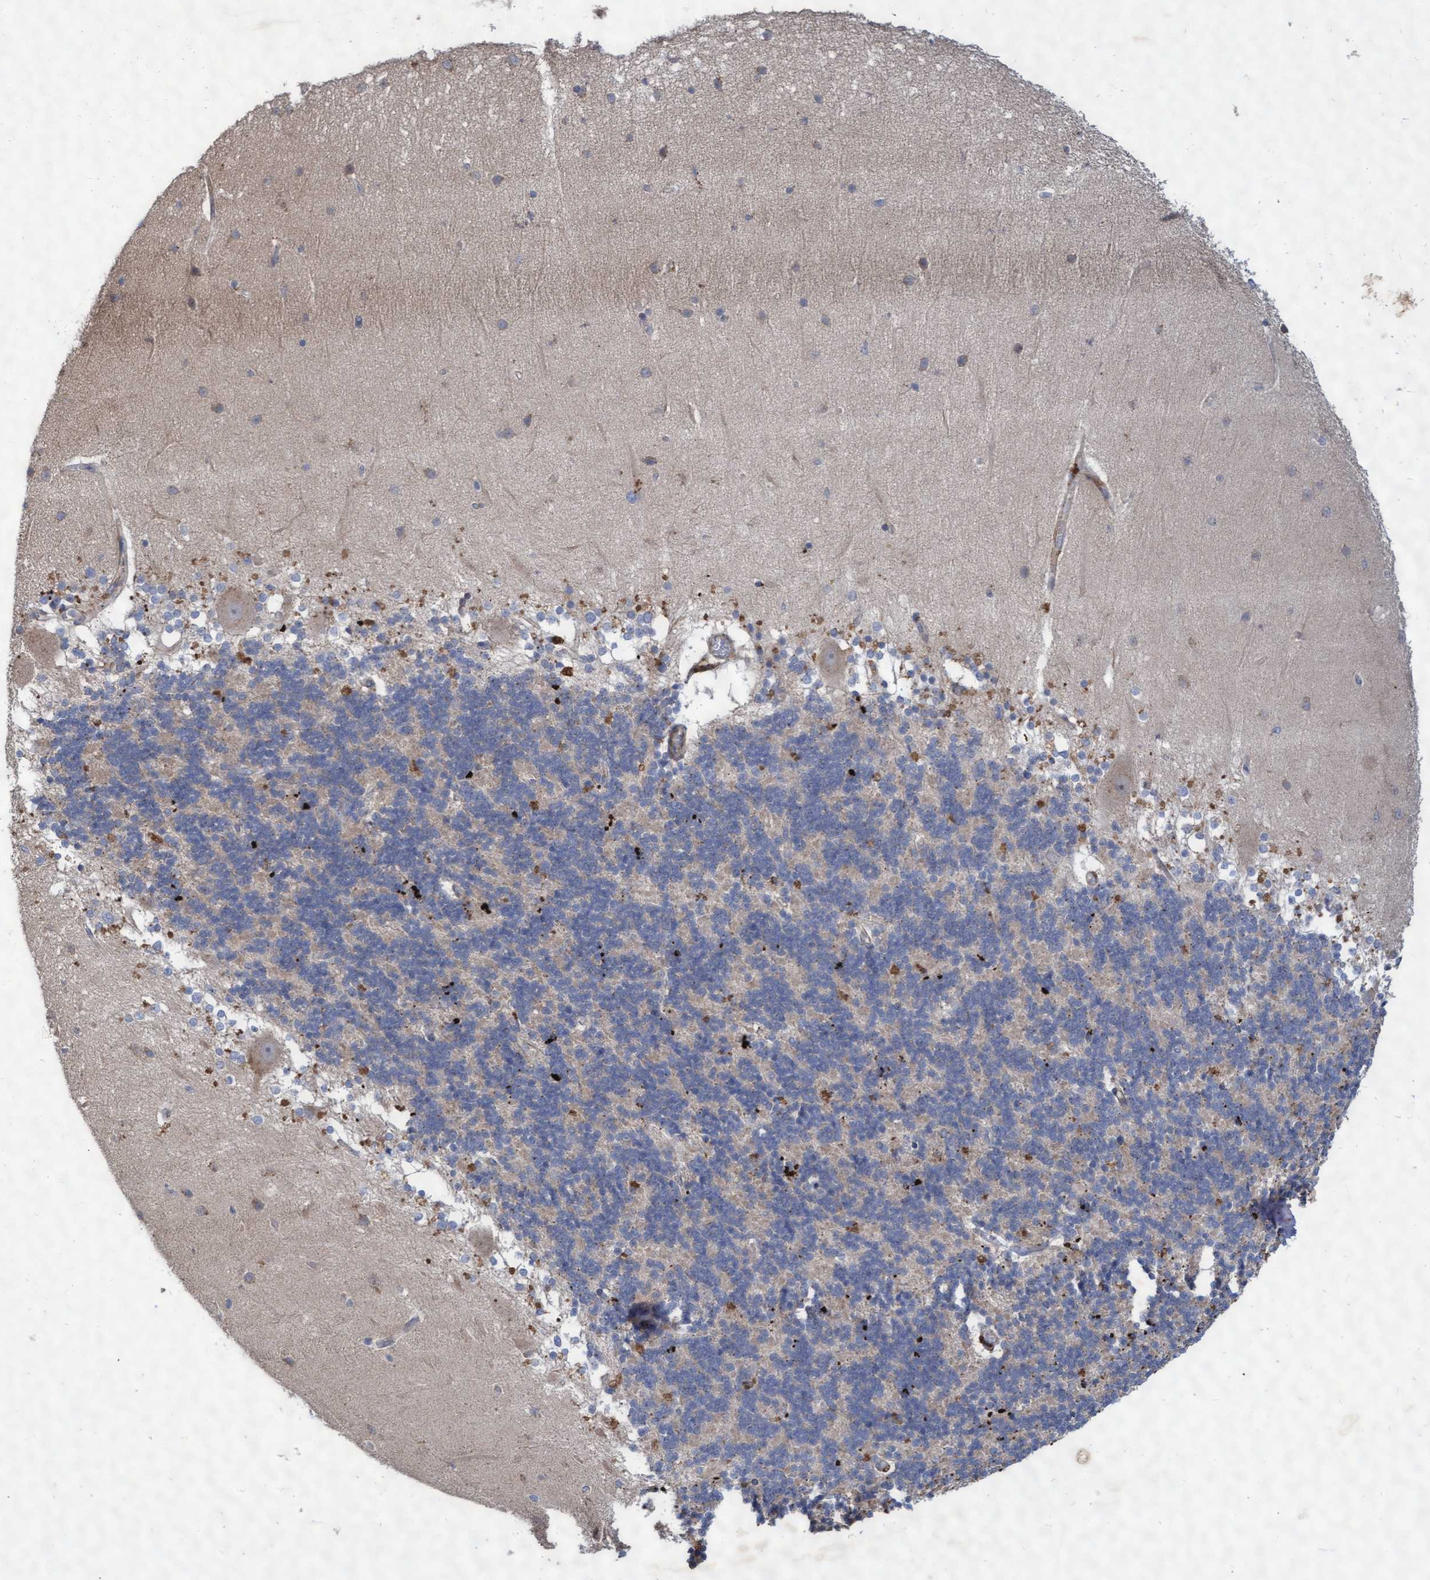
{"staining": {"intensity": "weak", "quantity": ">75%", "location": "cytoplasmic/membranous"}, "tissue": "cerebellum", "cell_type": "Cells in granular layer", "image_type": "normal", "snomed": [{"axis": "morphology", "description": "Normal tissue, NOS"}, {"axis": "topography", "description": "Cerebellum"}], "caption": "Immunohistochemical staining of unremarkable cerebellum reveals low levels of weak cytoplasmic/membranous expression in about >75% of cells in granular layer.", "gene": "ABCF2", "patient": {"sex": "female", "age": 54}}